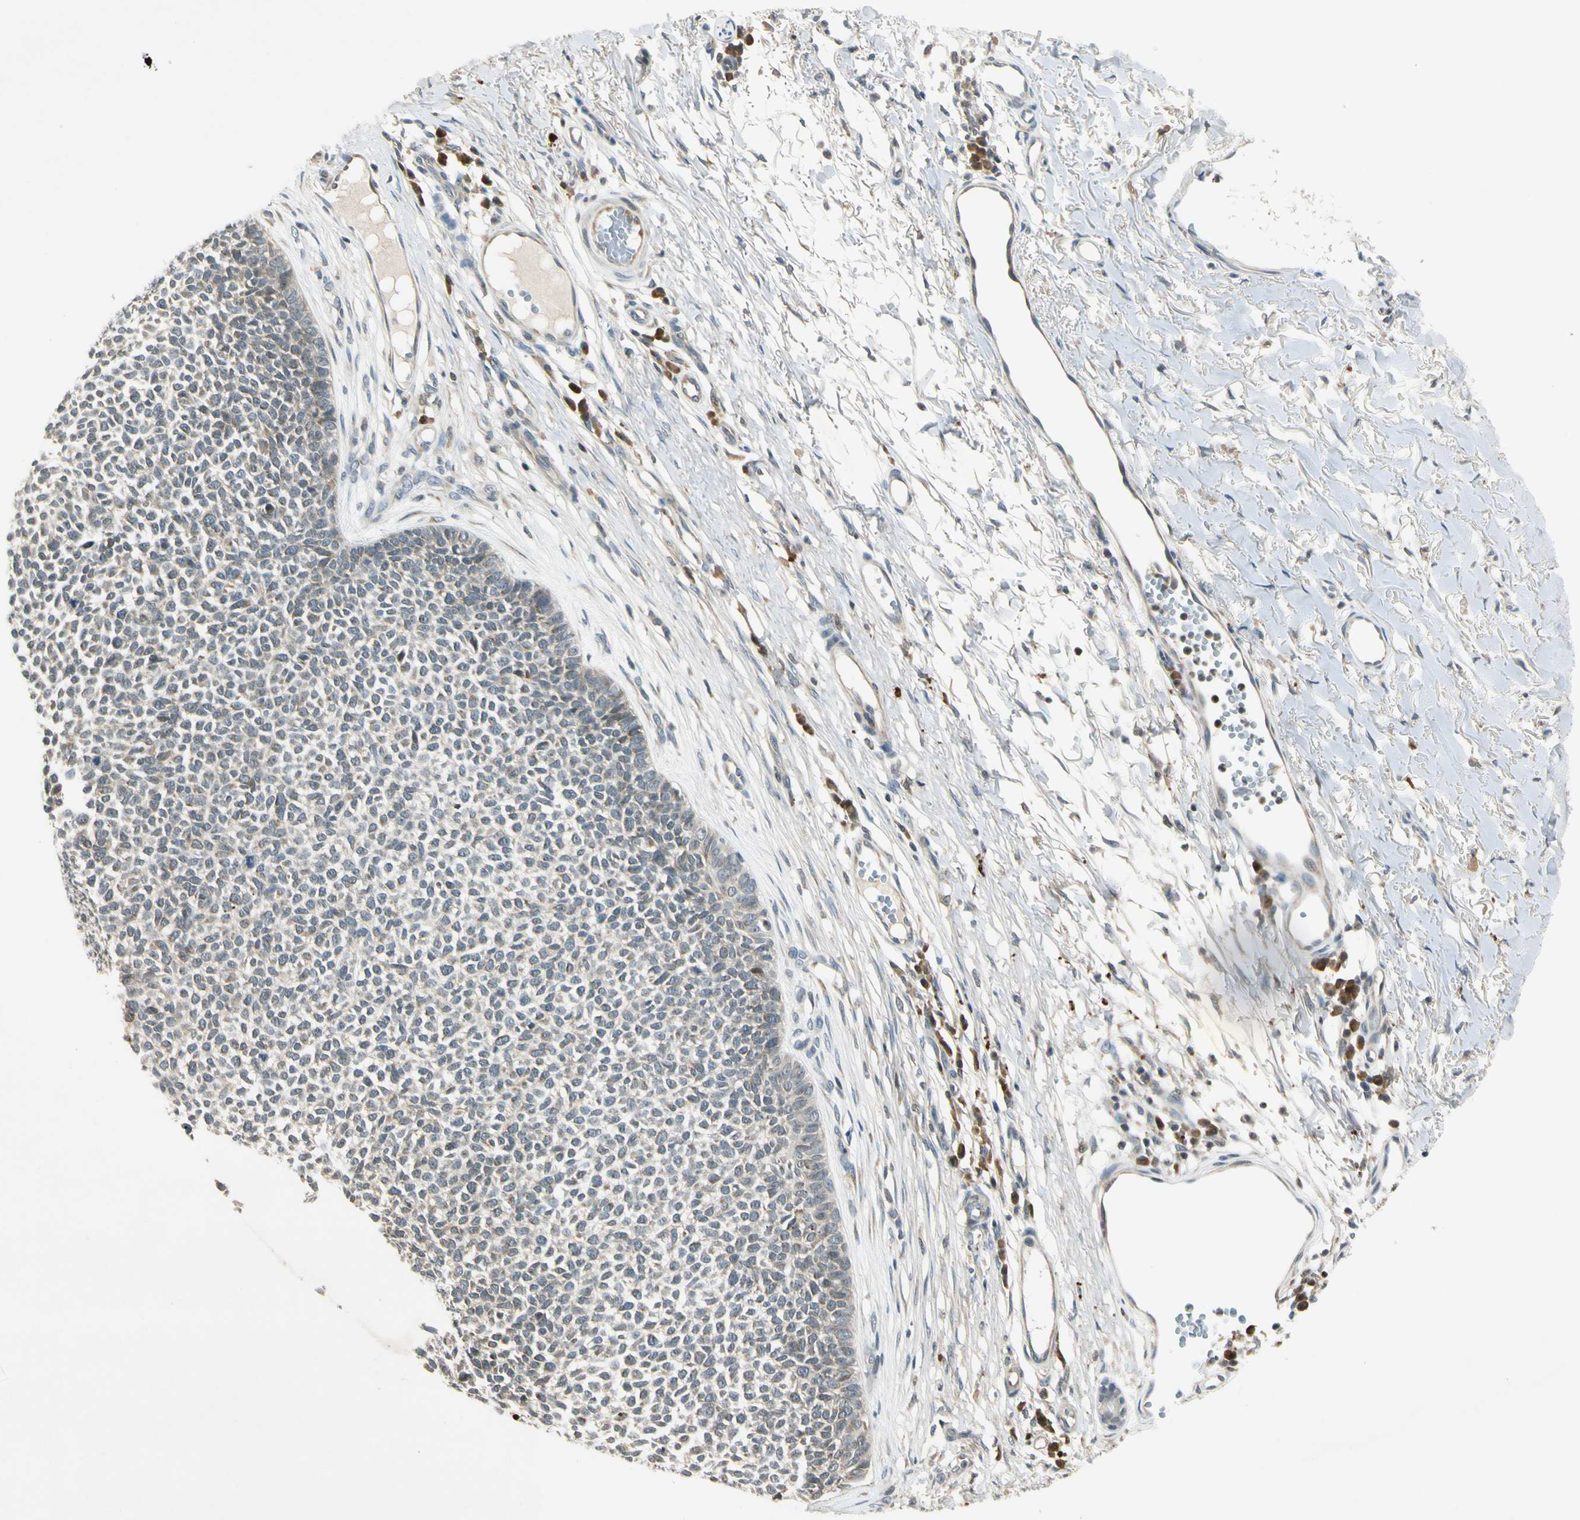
{"staining": {"intensity": "weak", "quantity": "<25%", "location": "cytoplasmic/membranous"}, "tissue": "skin cancer", "cell_type": "Tumor cells", "image_type": "cancer", "snomed": [{"axis": "morphology", "description": "Basal cell carcinoma"}, {"axis": "topography", "description": "Skin"}], "caption": "There is no significant positivity in tumor cells of skin basal cell carcinoma.", "gene": "RPS6KB2", "patient": {"sex": "female", "age": 84}}